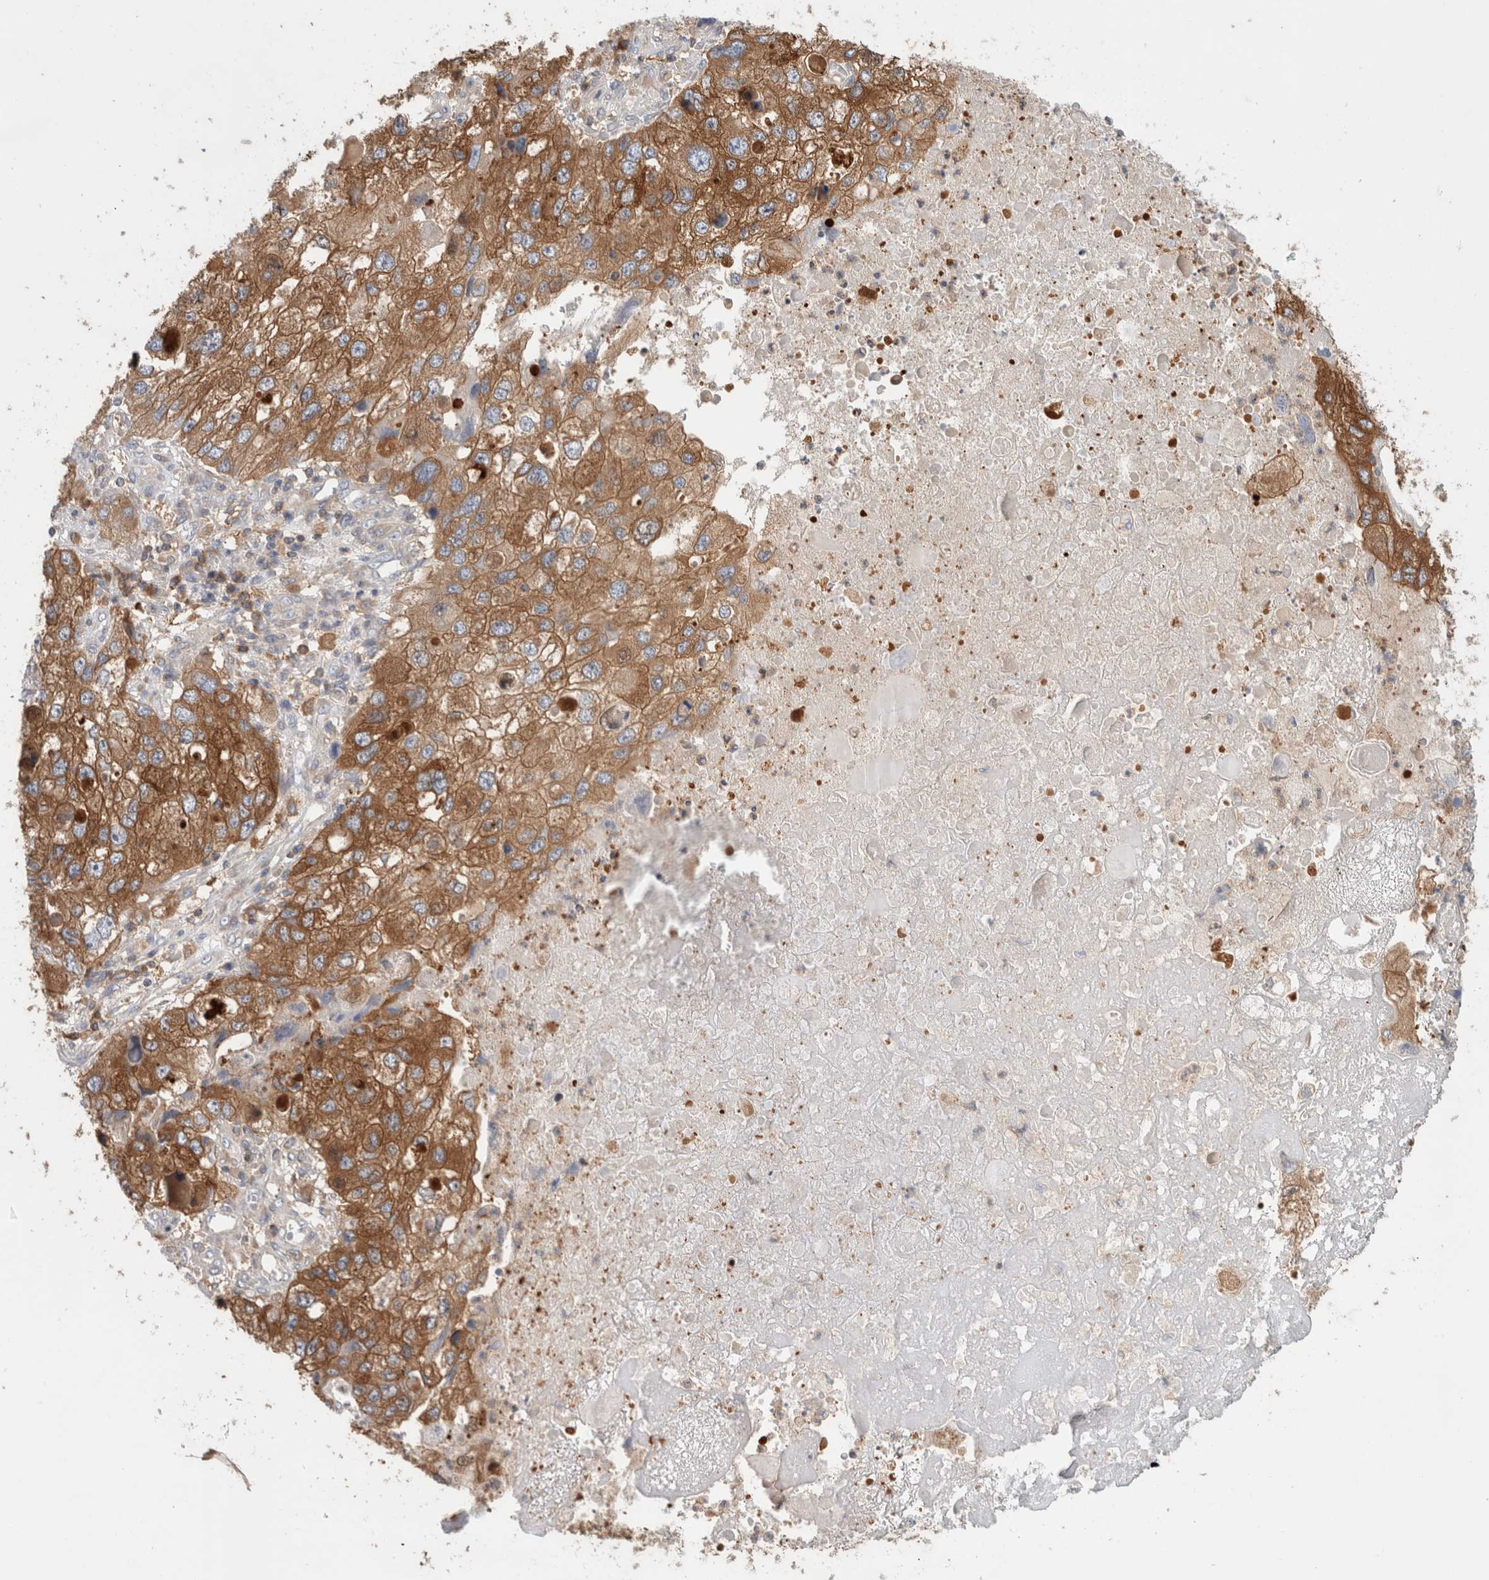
{"staining": {"intensity": "strong", "quantity": ">75%", "location": "cytoplasmic/membranous"}, "tissue": "endometrial cancer", "cell_type": "Tumor cells", "image_type": "cancer", "snomed": [{"axis": "morphology", "description": "Adenocarcinoma, NOS"}, {"axis": "topography", "description": "Endometrium"}], "caption": "Immunohistochemical staining of endometrial cancer reveals high levels of strong cytoplasmic/membranous protein positivity in about >75% of tumor cells. (Brightfield microscopy of DAB IHC at high magnification).", "gene": "KLHL14", "patient": {"sex": "female", "age": 49}}